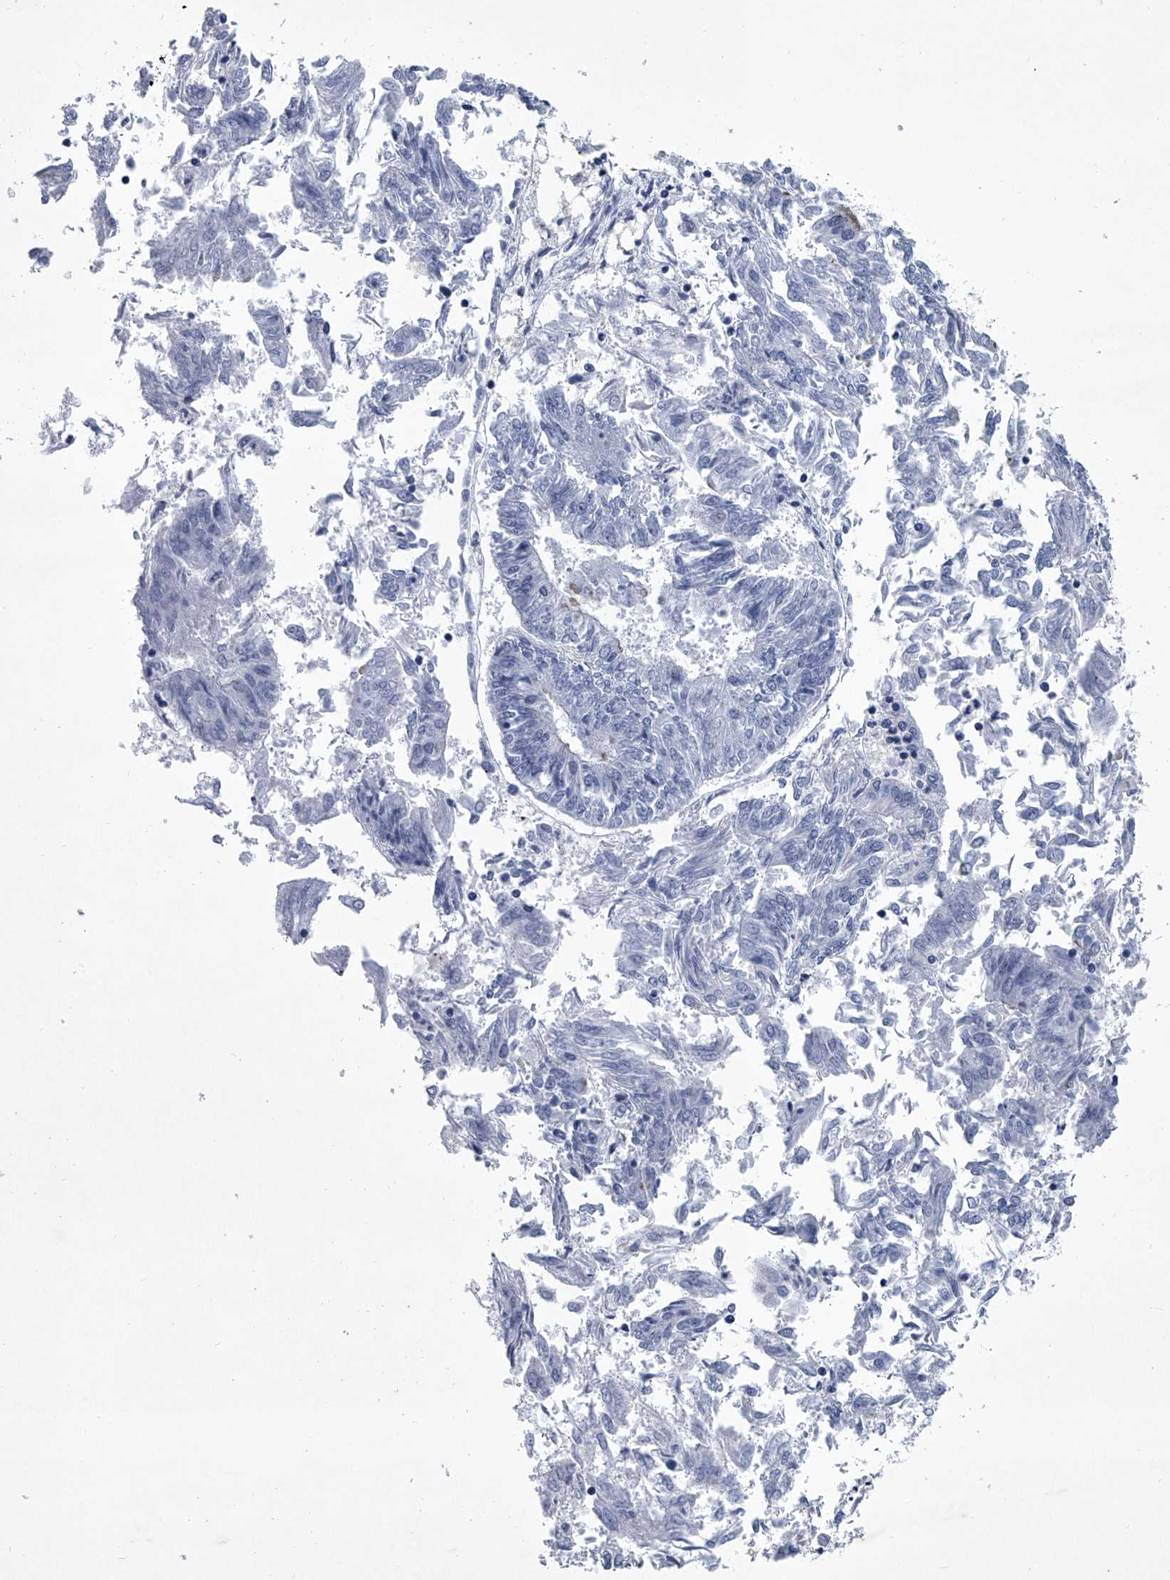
{"staining": {"intensity": "negative", "quantity": "none", "location": "none"}, "tissue": "endometrial cancer", "cell_type": "Tumor cells", "image_type": "cancer", "snomed": [{"axis": "morphology", "description": "Adenocarcinoma, NOS"}, {"axis": "topography", "description": "Endometrium"}], "caption": "Endometrial adenocarcinoma stained for a protein using immunohistochemistry (IHC) displays no positivity tumor cells.", "gene": "PPP2R5D", "patient": {"sex": "female", "age": 58}}